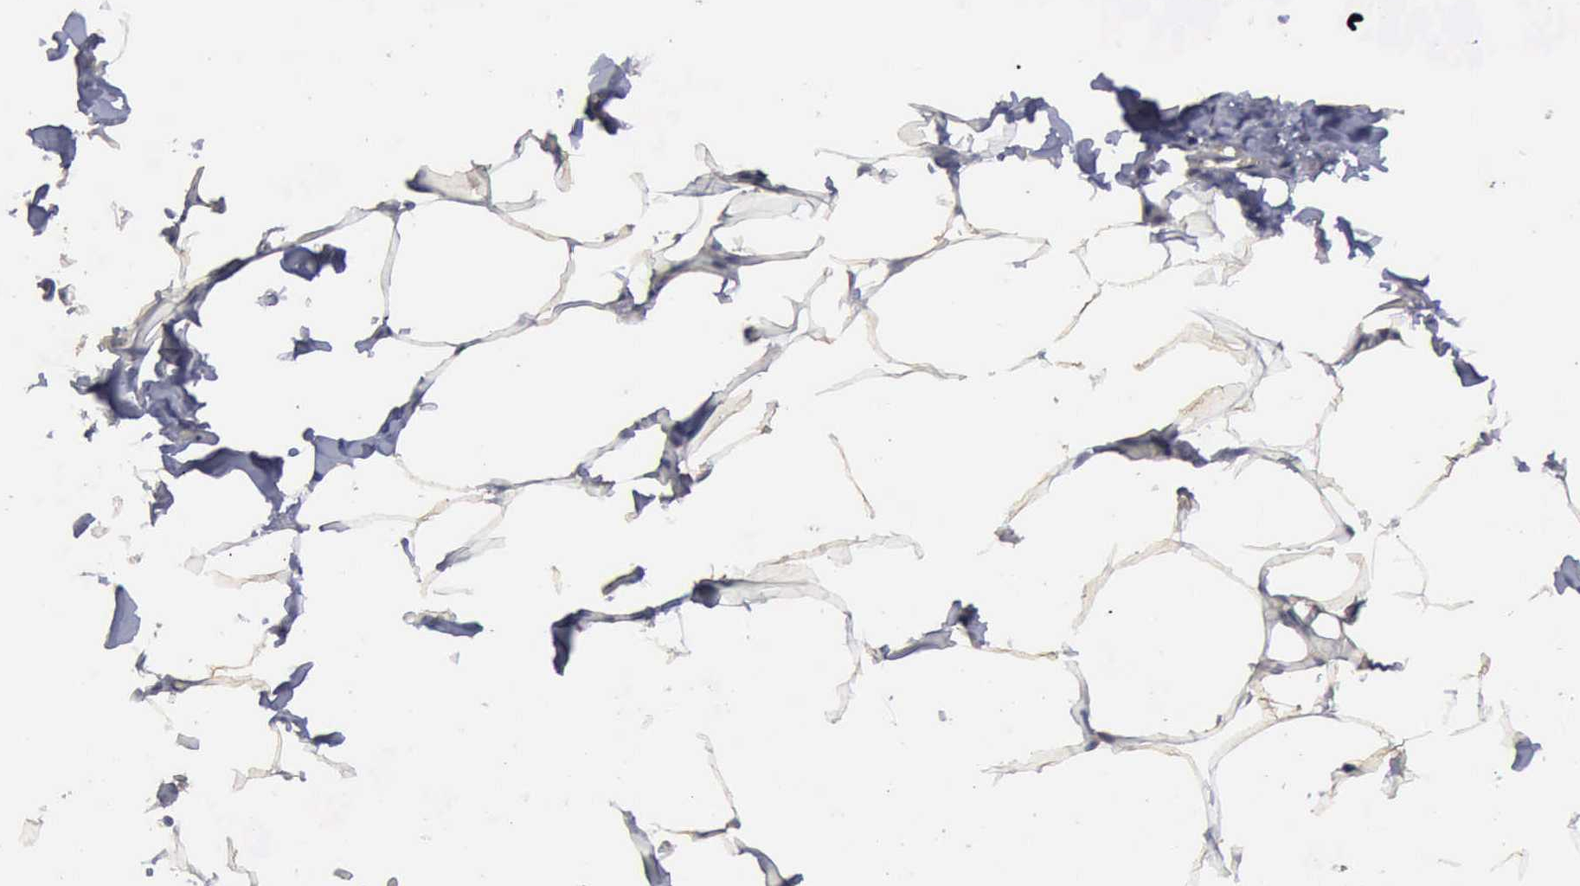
{"staining": {"intensity": "weak", "quantity": "<25%", "location": "cytoplasmic/membranous"}, "tissue": "adipose tissue", "cell_type": "Adipocytes", "image_type": "normal", "snomed": [{"axis": "morphology", "description": "Normal tissue, NOS"}, {"axis": "topography", "description": "Vascular tissue"}], "caption": "Immunohistochemistry (IHC) image of unremarkable adipose tissue: human adipose tissue stained with DAB (3,3'-diaminobenzidine) displays no significant protein staining in adipocytes. (Stains: DAB (3,3'-diaminobenzidine) IHC with hematoxylin counter stain, Microscopy: brightfield microscopy at high magnification).", "gene": "CRKL", "patient": {"sex": "male", "age": 41}}